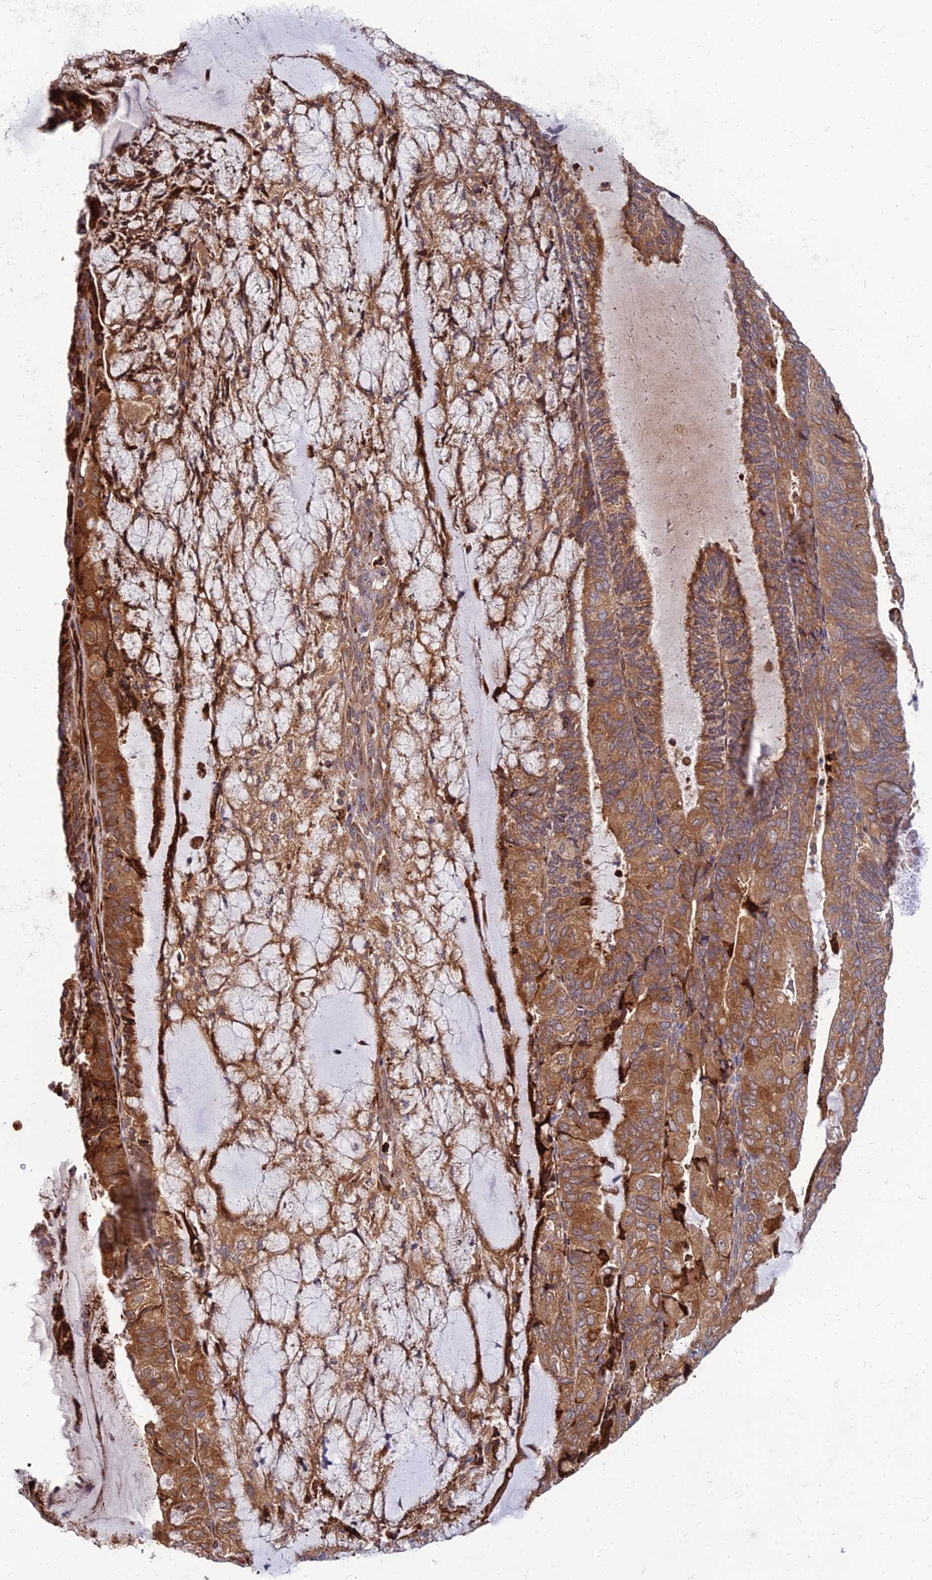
{"staining": {"intensity": "moderate", "quantity": ">75%", "location": "cytoplasmic/membranous"}, "tissue": "endometrial cancer", "cell_type": "Tumor cells", "image_type": "cancer", "snomed": [{"axis": "morphology", "description": "Adenocarcinoma, NOS"}, {"axis": "topography", "description": "Endometrium"}], "caption": "Immunohistochemical staining of human adenocarcinoma (endometrial) shows medium levels of moderate cytoplasmic/membranous protein positivity in approximately >75% of tumor cells. The staining is performed using DAB (3,3'-diaminobenzidine) brown chromogen to label protein expression. The nuclei are counter-stained blue using hematoxylin.", "gene": "CCT6B", "patient": {"sex": "female", "age": 81}}